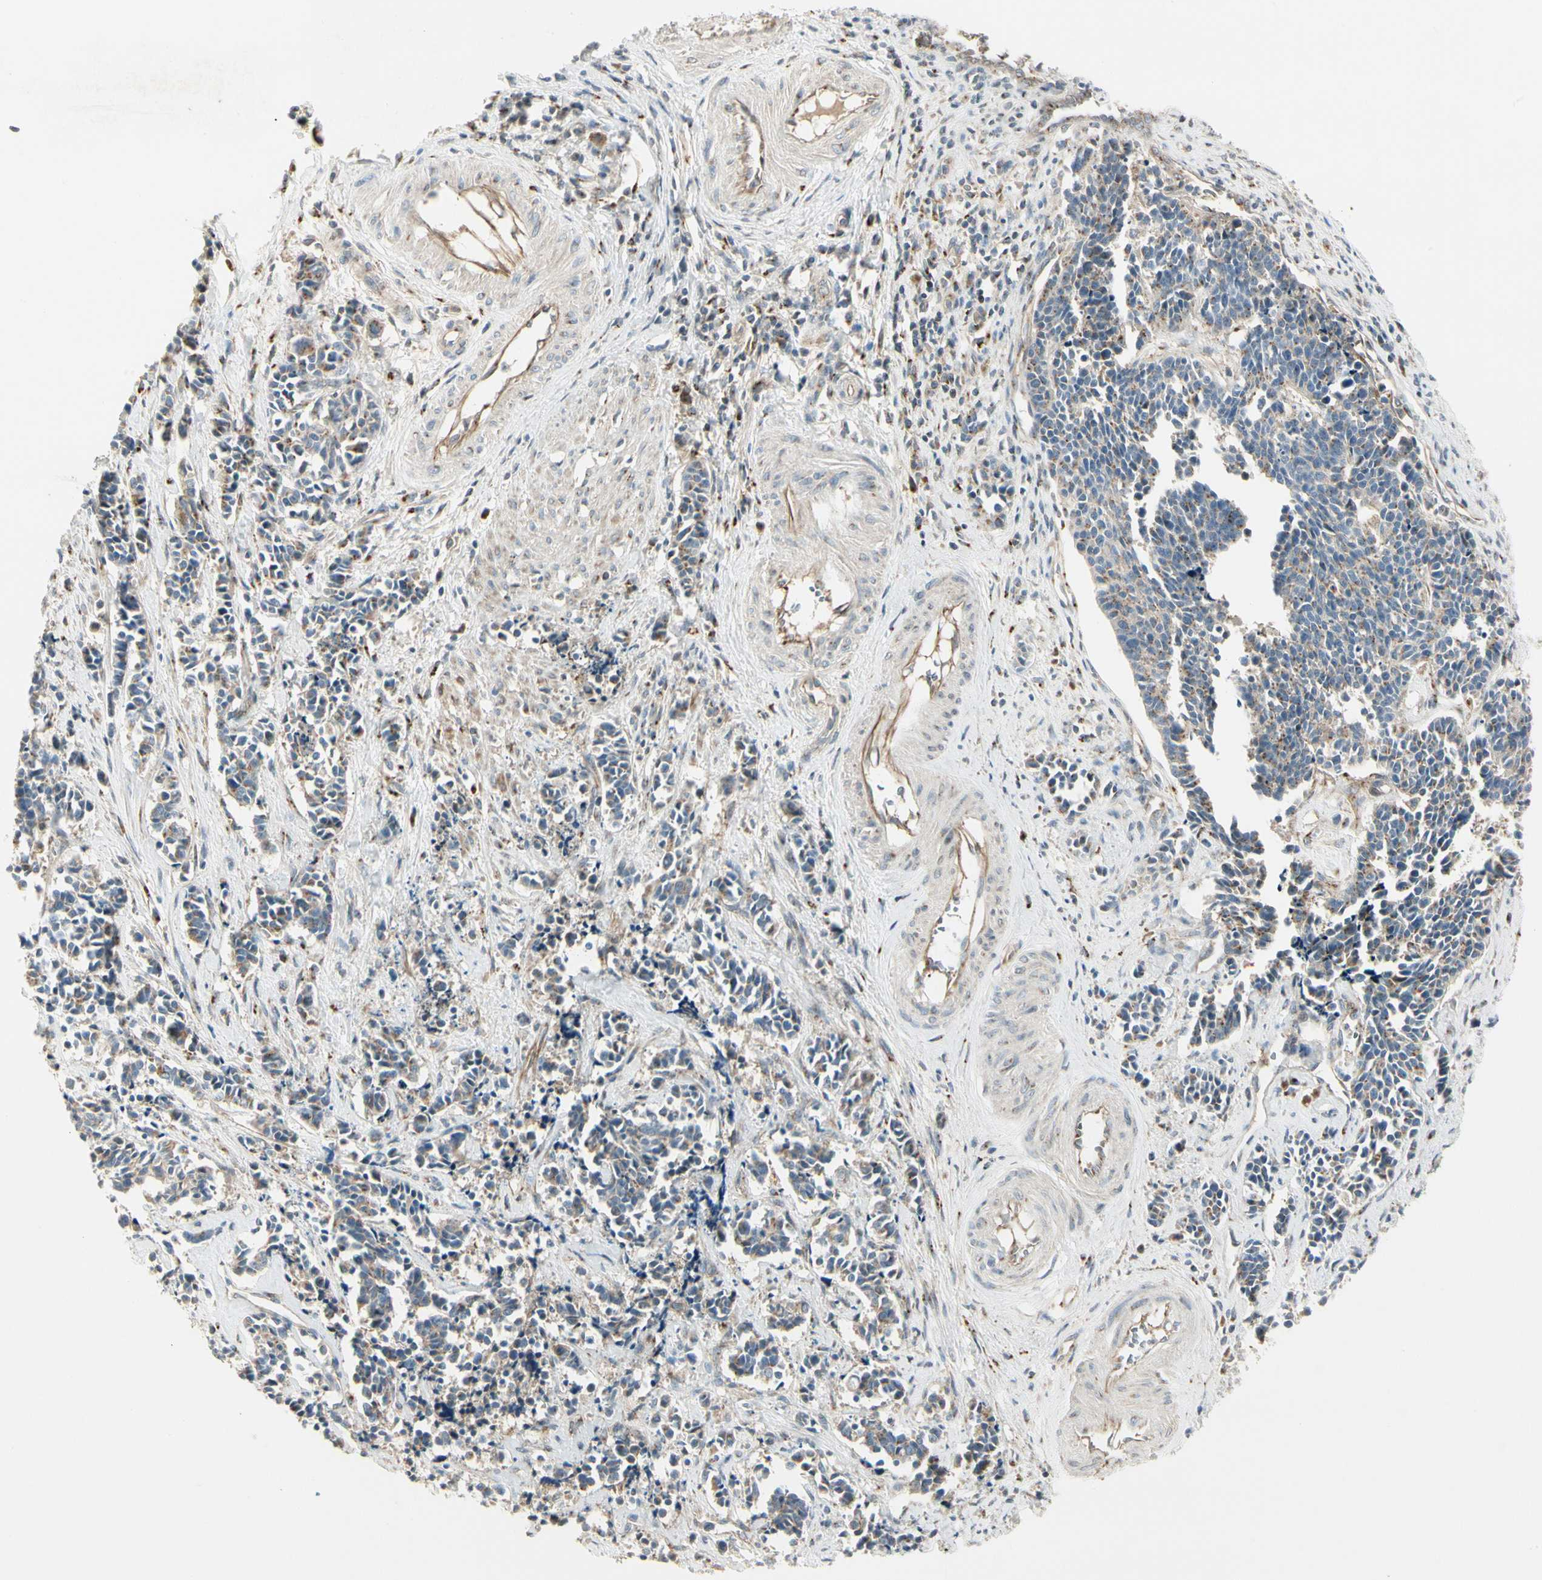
{"staining": {"intensity": "weak", "quantity": ">75%", "location": "cytoplasmic/membranous"}, "tissue": "cervical cancer", "cell_type": "Tumor cells", "image_type": "cancer", "snomed": [{"axis": "morphology", "description": "Squamous cell carcinoma, NOS"}, {"axis": "topography", "description": "Cervix"}], "caption": "Protein expression analysis of human squamous cell carcinoma (cervical) reveals weak cytoplasmic/membranous staining in about >75% of tumor cells.", "gene": "ABCA3", "patient": {"sex": "female", "age": 35}}